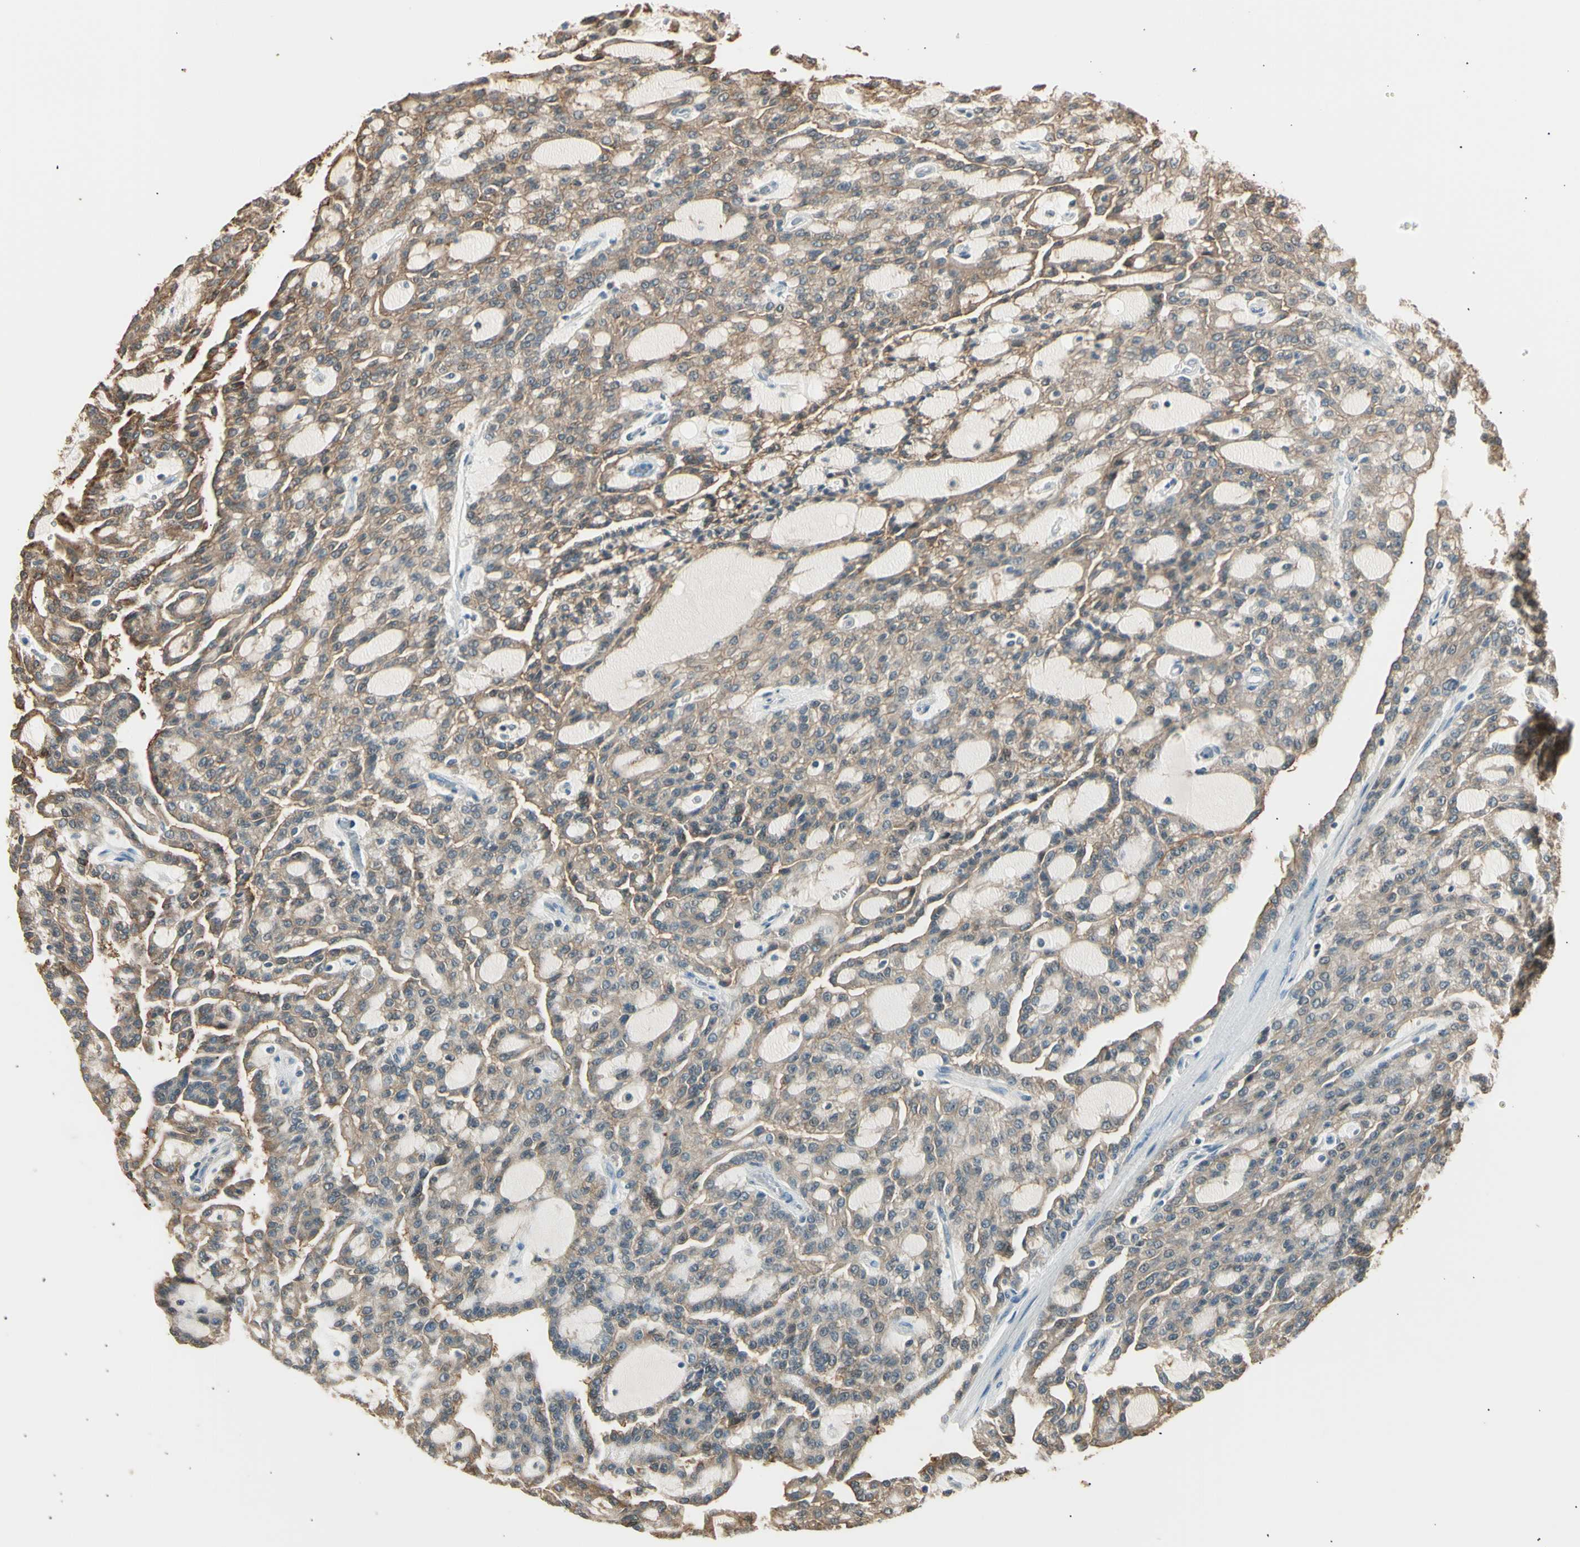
{"staining": {"intensity": "weak", "quantity": ">75%", "location": "cytoplasmic/membranous"}, "tissue": "renal cancer", "cell_type": "Tumor cells", "image_type": "cancer", "snomed": [{"axis": "morphology", "description": "Adenocarcinoma, NOS"}, {"axis": "topography", "description": "Kidney"}], "caption": "Immunohistochemical staining of adenocarcinoma (renal) displays weak cytoplasmic/membranous protein positivity in about >75% of tumor cells.", "gene": "LHPP", "patient": {"sex": "male", "age": 63}}